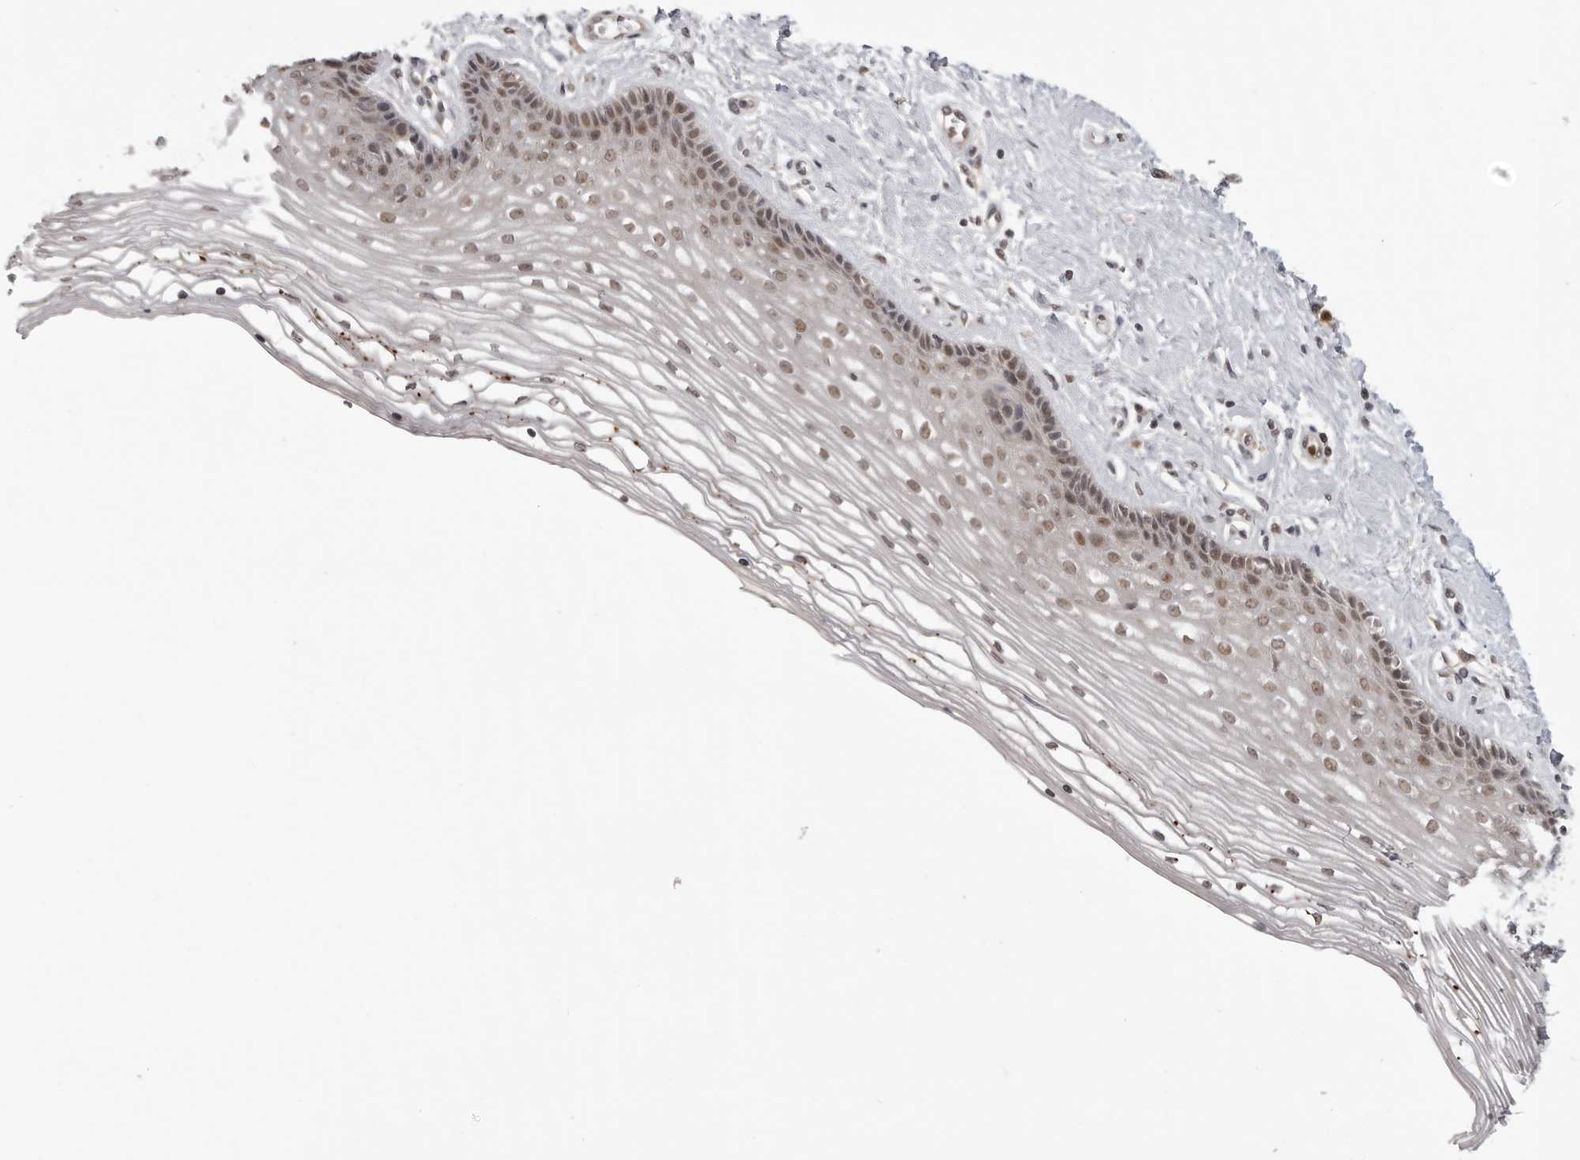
{"staining": {"intensity": "moderate", "quantity": "25%-75%", "location": "cytoplasmic/membranous,nuclear"}, "tissue": "vagina", "cell_type": "Squamous epithelial cells", "image_type": "normal", "snomed": [{"axis": "morphology", "description": "Normal tissue, NOS"}, {"axis": "topography", "description": "Vagina"}], "caption": "Moderate cytoplasmic/membranous,nuclear protein expression is appreciated in approximately 25%-75% of squamous epithelial cells in vagina.", "gene": "PEG3", "patient": {"sex": "female", "age": 46}}